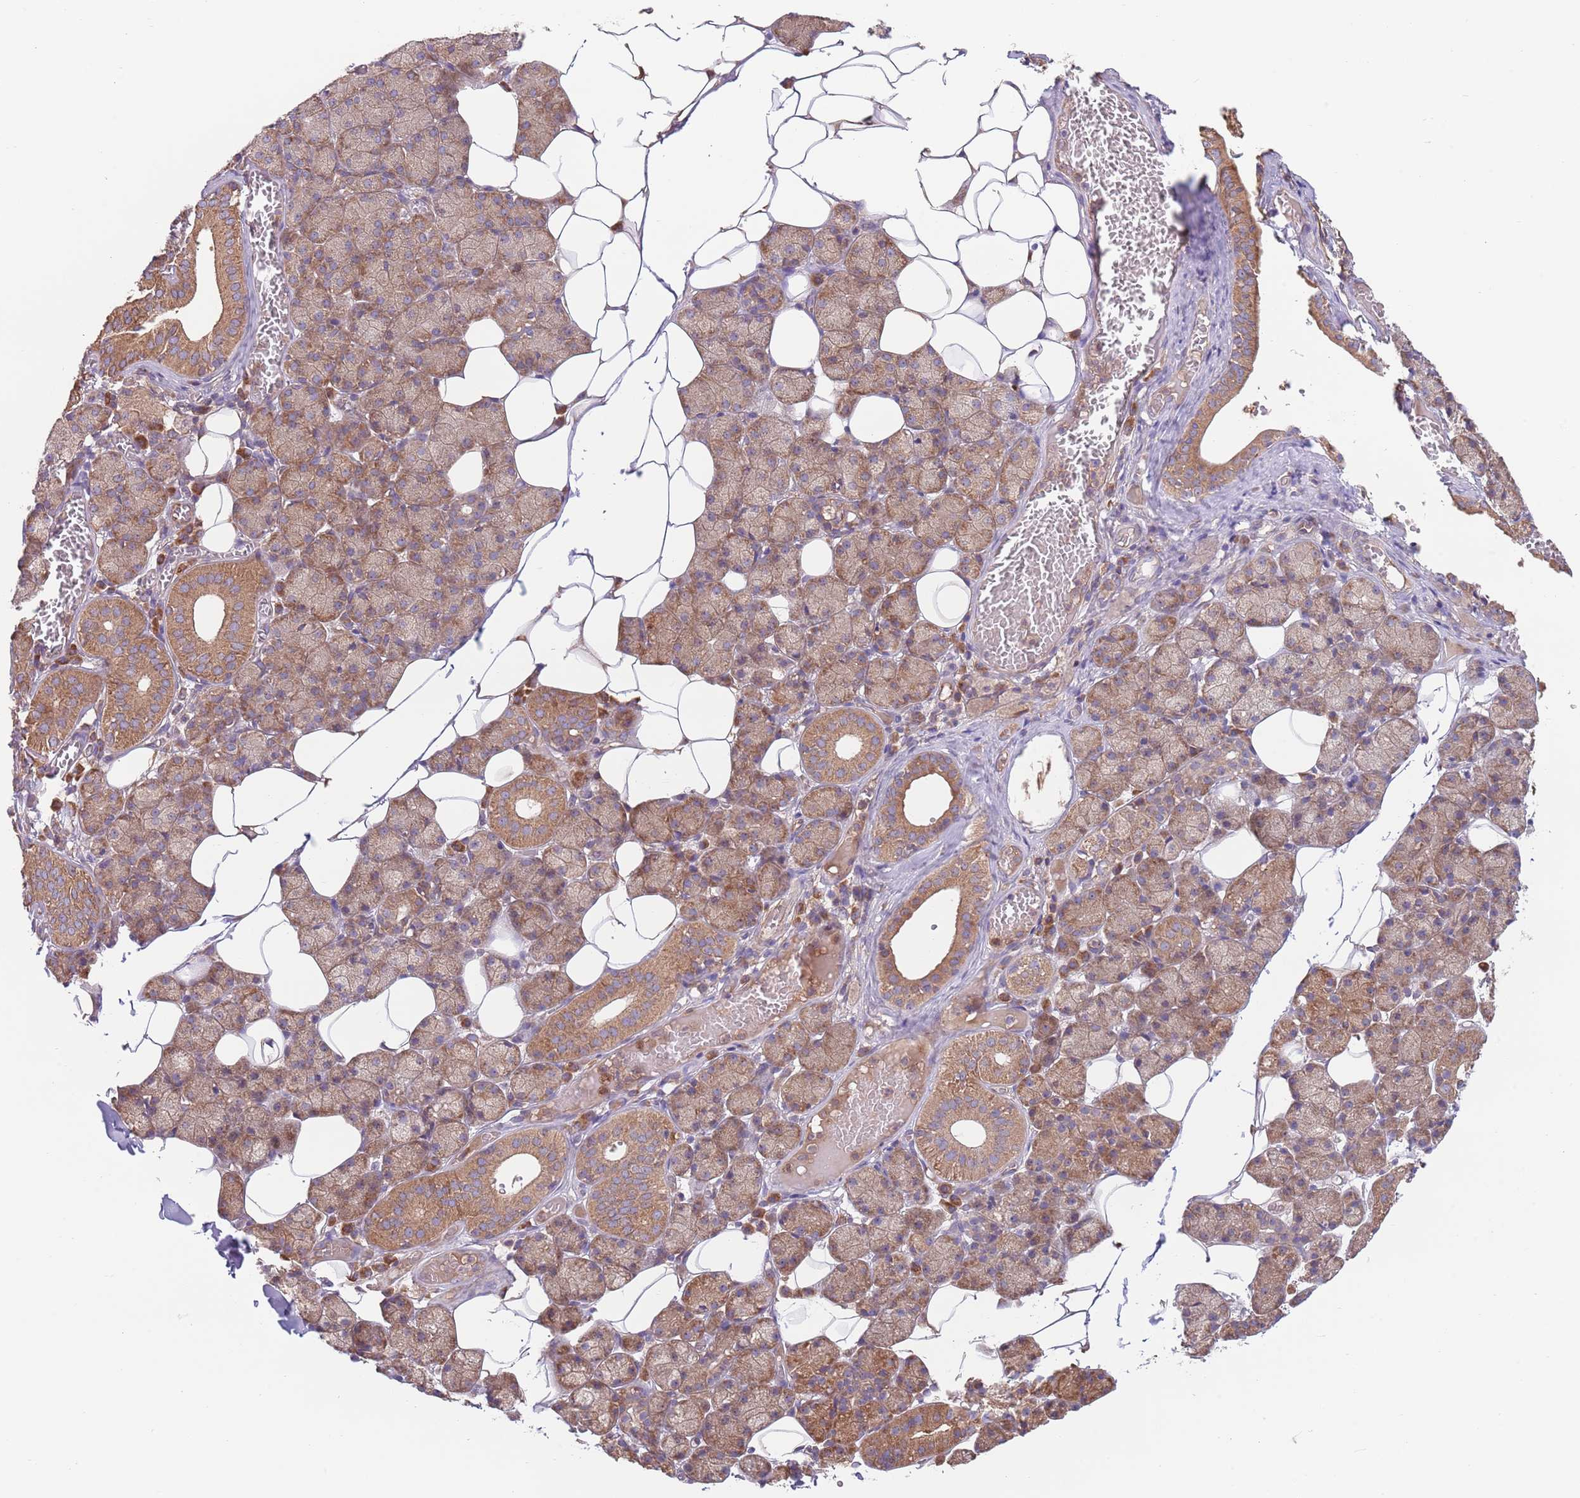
{"staining": {"intensity": "moderate", "quantity": ">75%", "location": "cytoplasmic/membranous"}, "tissue": "salivary gland", "cell_type": "Glandular cells", "image_type": "normal", "snomed": [{"axis": "morphology", "description": "Normal tissue, NOS"}, {"axis": "topography", "description": "Salivary gland"}], "caption": "Normal salivary gland exhibits moderate cytoplasmic/membranous staining in approximately >75% of glandular cells.", "gene": "EIF3F", "patient": {"sex": "female", "age": 33}}